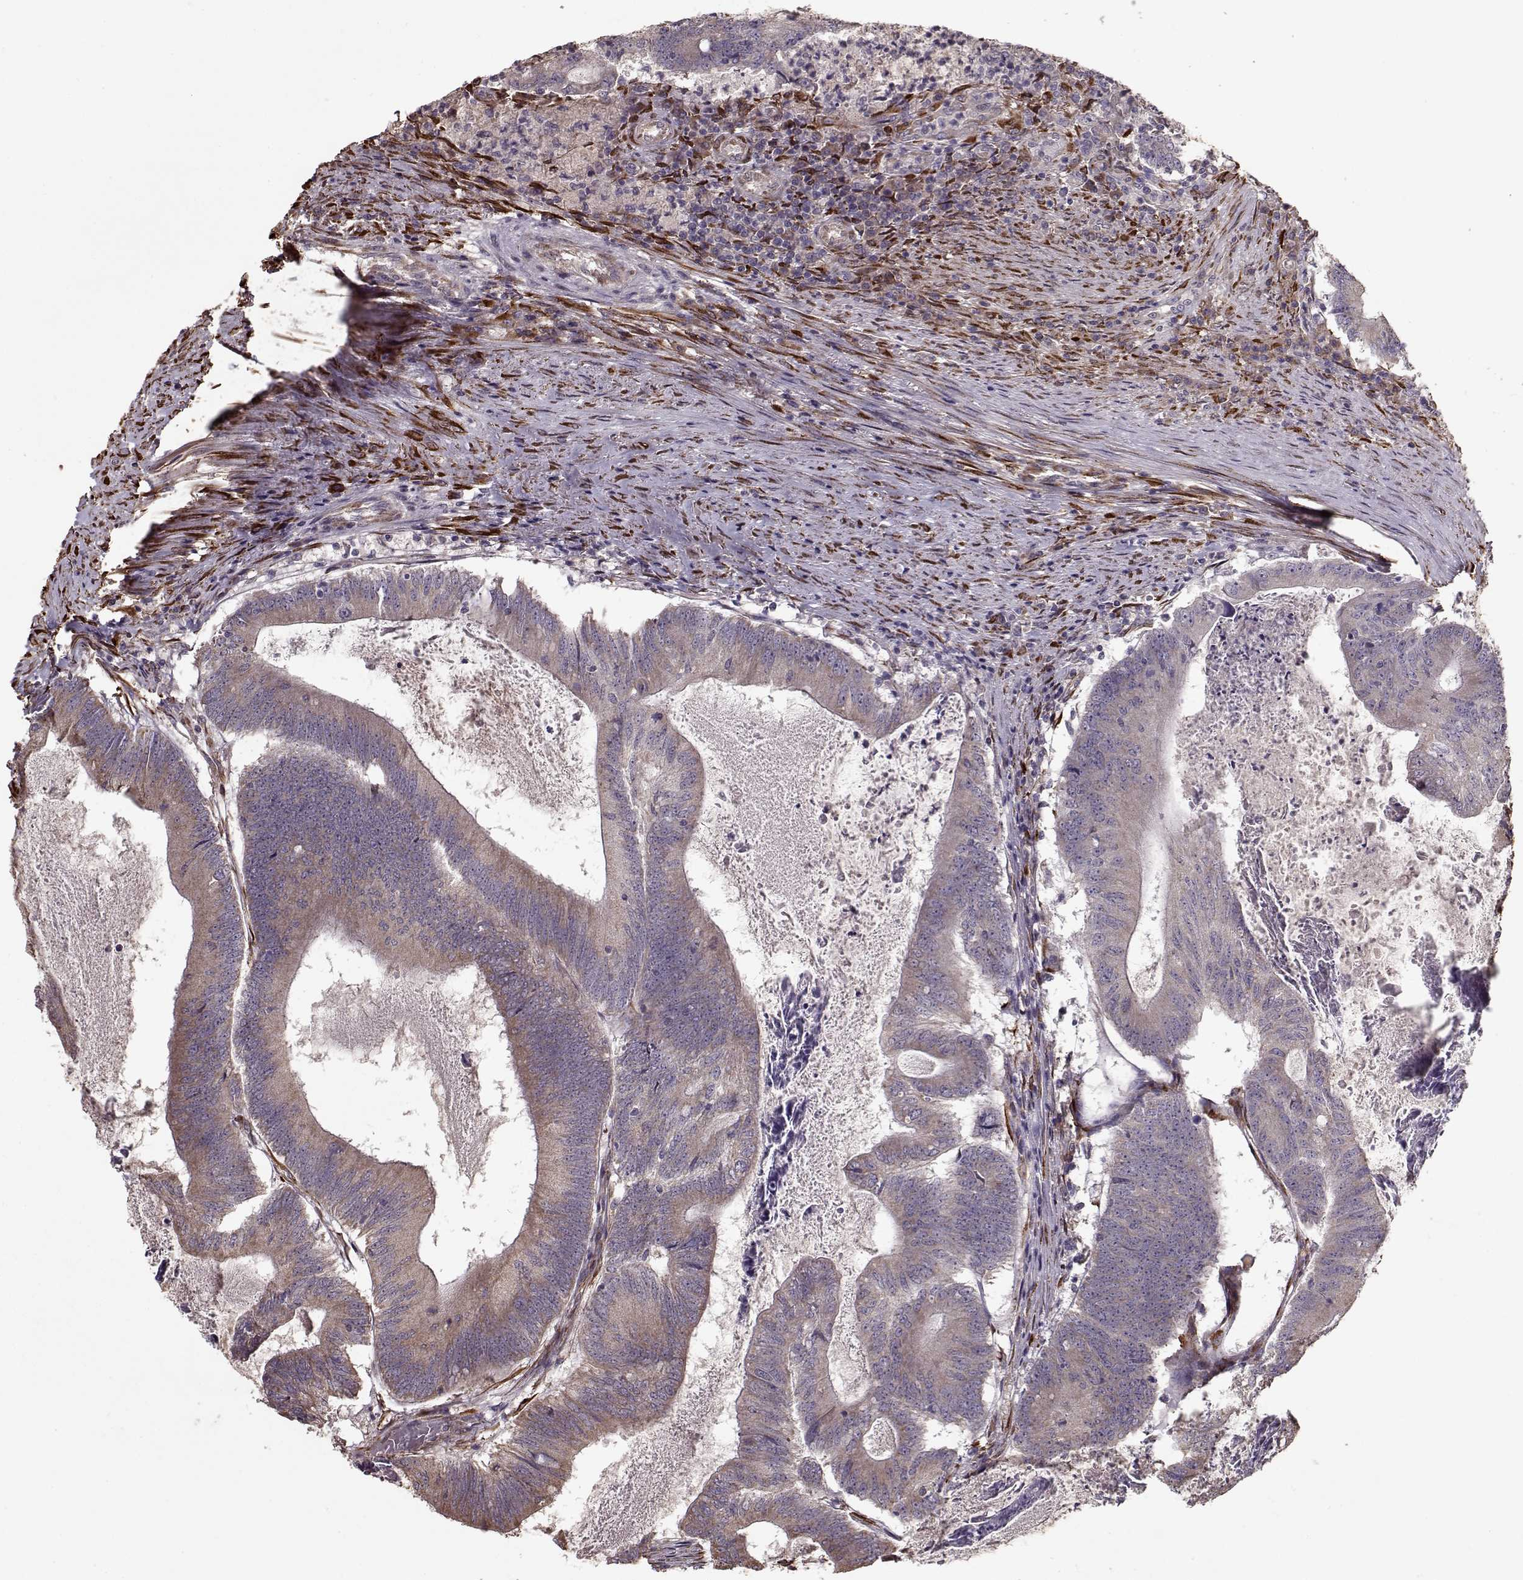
{"staining": {"intensity": "weak", "quantity": "25%-75%", "location": "cytoplasmic/membranous"}, "tissue": "colorectal cancer", "cell_type": "Tumor cells", "image_type": "cancer", "snomed": [{"axis": "morphology", "description": "Adenocarcinoma, NOS"}, {"axis": "topography", "description": "Colon"}], "caption": "This histopathology image exhibits immunohistochemistry (IHC) staining of human adenocarcinoma (colorectal), with low weak cytoplasmic/membranous positivity in about 25%-75% of tumor cells.", "gene": "IMMP1L", "patient": {"sex": "female", "age": 70}}